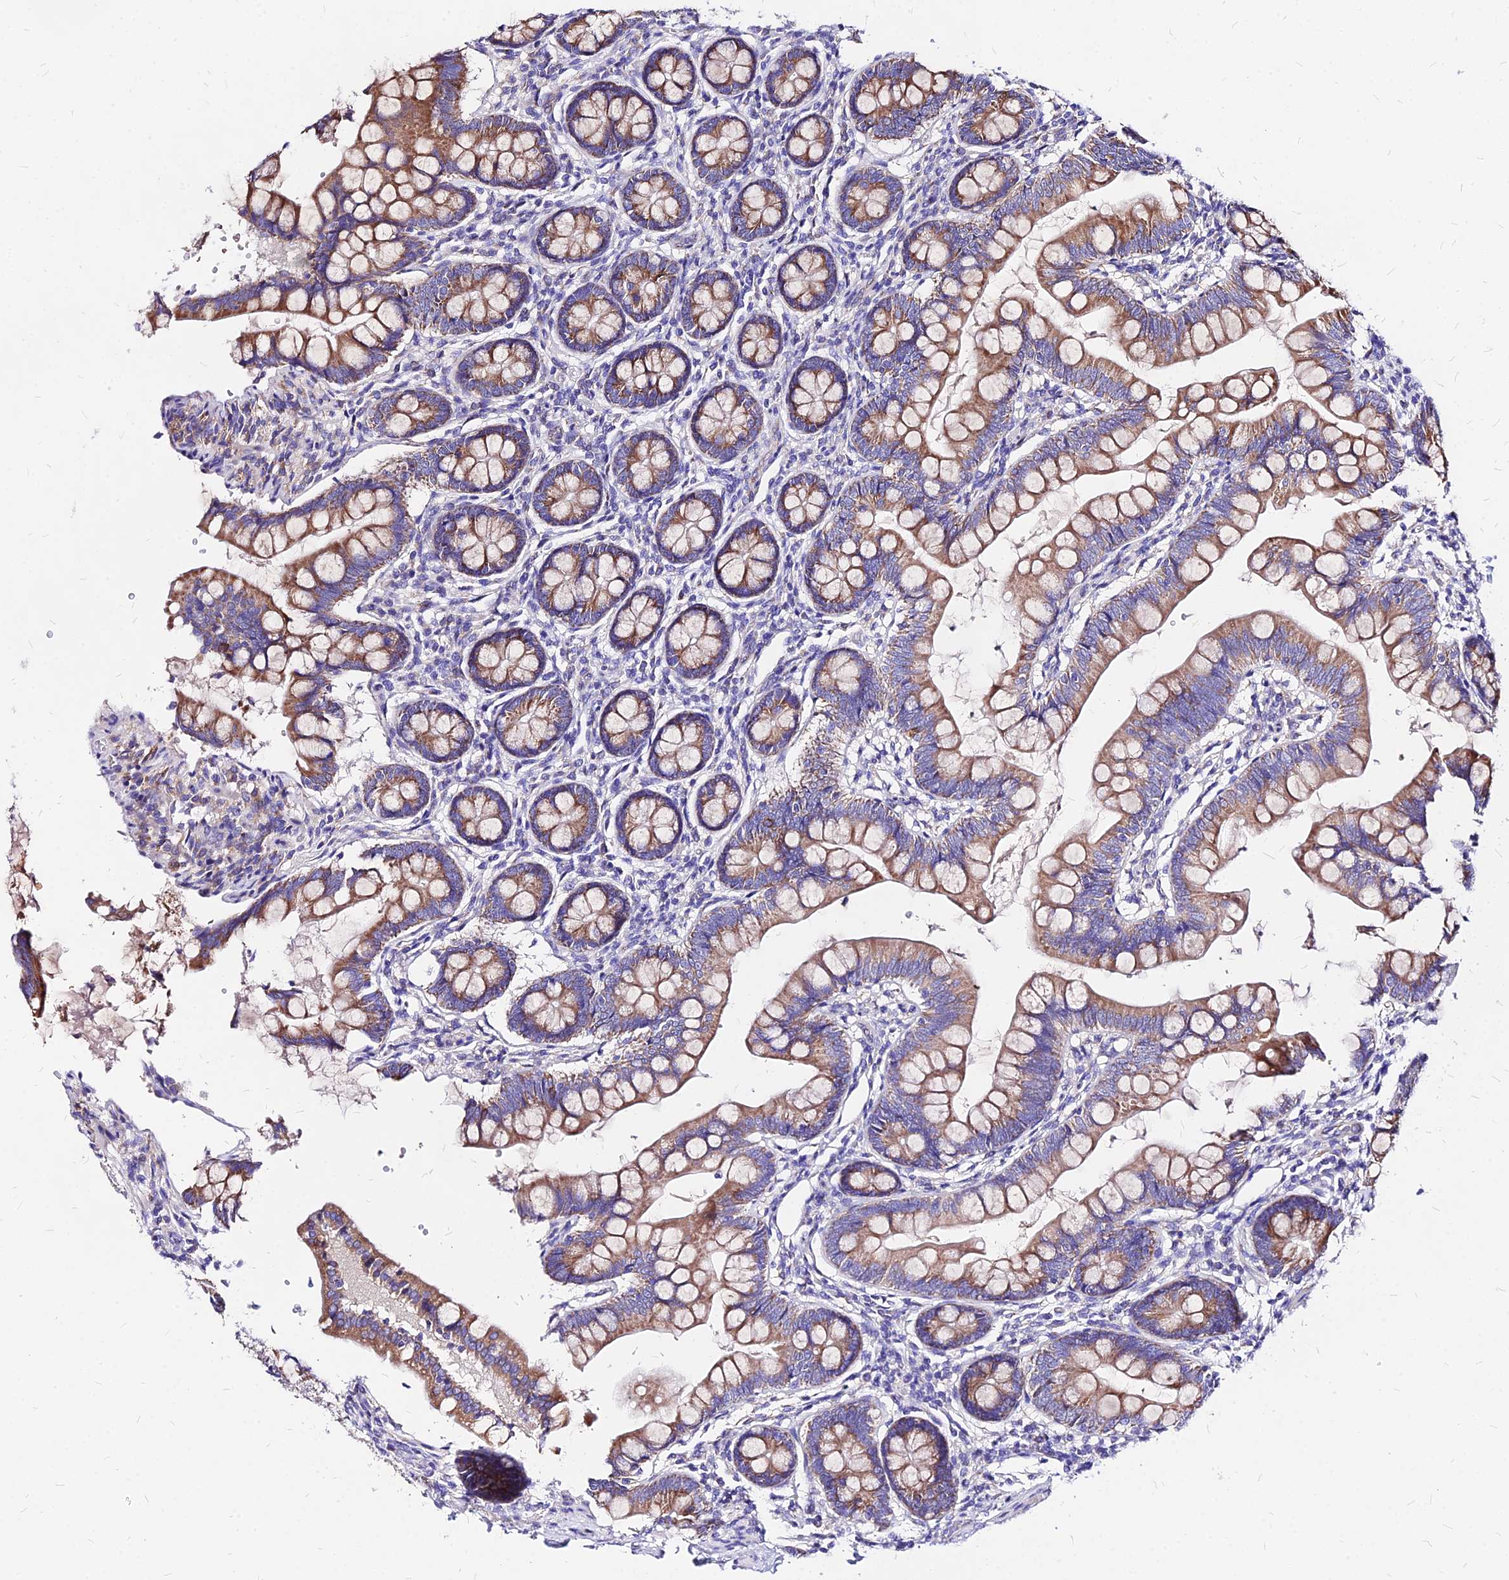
{"staining": {"intensity": "moderate", "quantity": ">75%", "location": "cytoplasmic/membranous"}, "tissue": "small intestine", "cell_type": "Glandular cells", "image_type": "normal", "snomed": [{"axis": "morphology", "description": "Normal tissue, NOS"}, {"axis": "topography", "description": "Small intestine"}], "caption": "Immunohistochemistry (IHC) of normal human small intestine exhibits medium levels of moderate cytoplasmic/membranous staining in approximately >75% of glandular cells. (Stains: DAB in brown, nuclei in blue, Microscopy: brightfield microscopy at high magnification).", "gene": "MRPL3", "patient": {"sex": "male", "age": 7}}